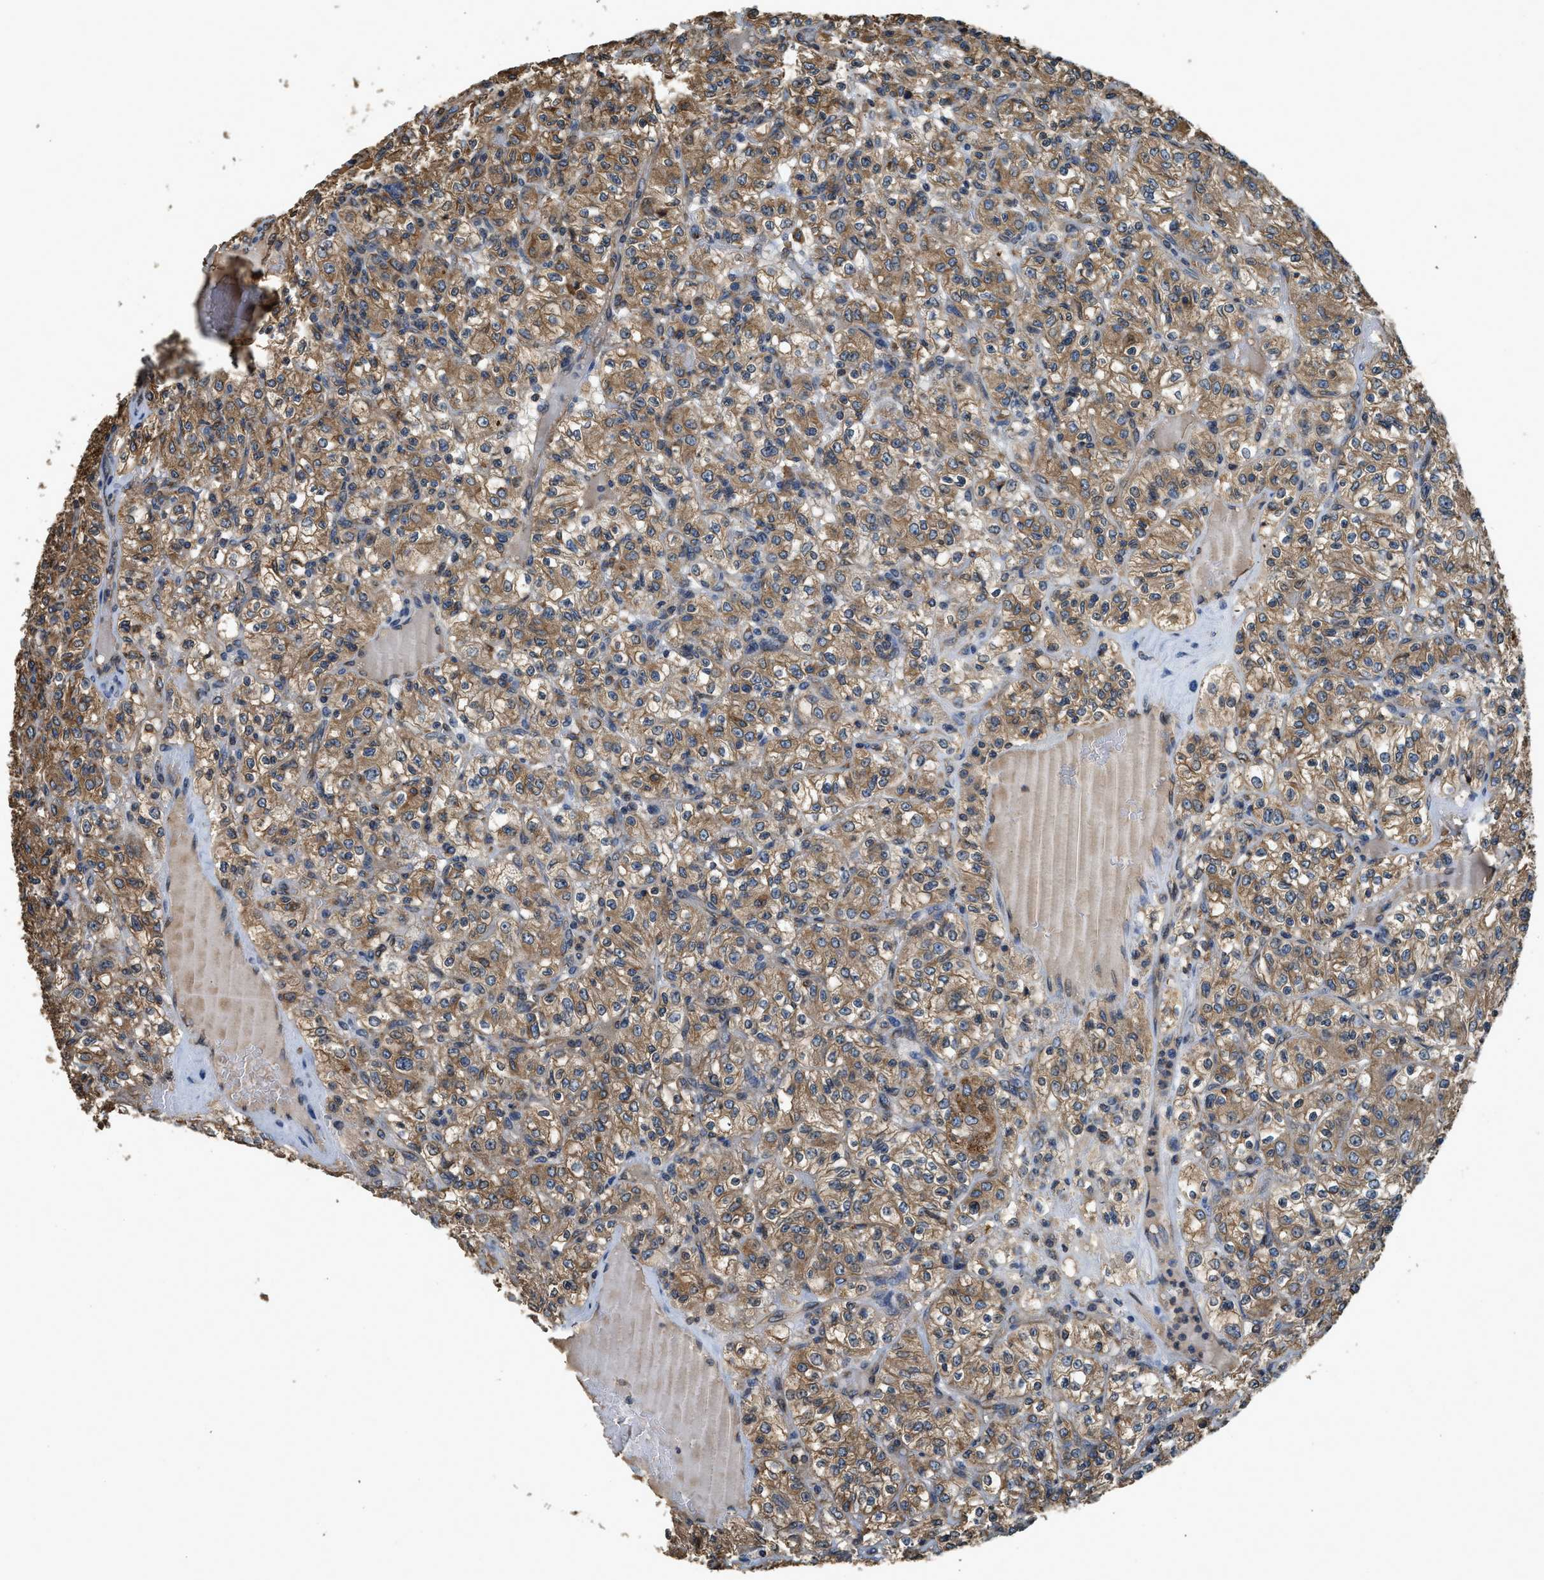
{"staining": {"intensity": "moderate", "quantity": ">75%", "location": "cytoplasmic/membranous"}, "tissue": "renal cancer", "cell_type": "Tumor cells", "image_type": "cancer", "snomed": [{"axis": "morphology", "description": "Normal tissue, NOS"}, {"axis": "morphology", "description": "Adenocarcinoma, NOS"}, {"axis": "topography", "description": "Kidney"}], "caption": "The micrograph exhibits a brown stain indicating the presence of a protein in the cytoplasmic/membranous of tumor cells in adenocarcinoma (renal). Immunohistochemistry stains the protein of interest in brown and the nuclei are stained blue.", "gene": "BCAP31", "patient": {"sex": "female", "age": 72}}